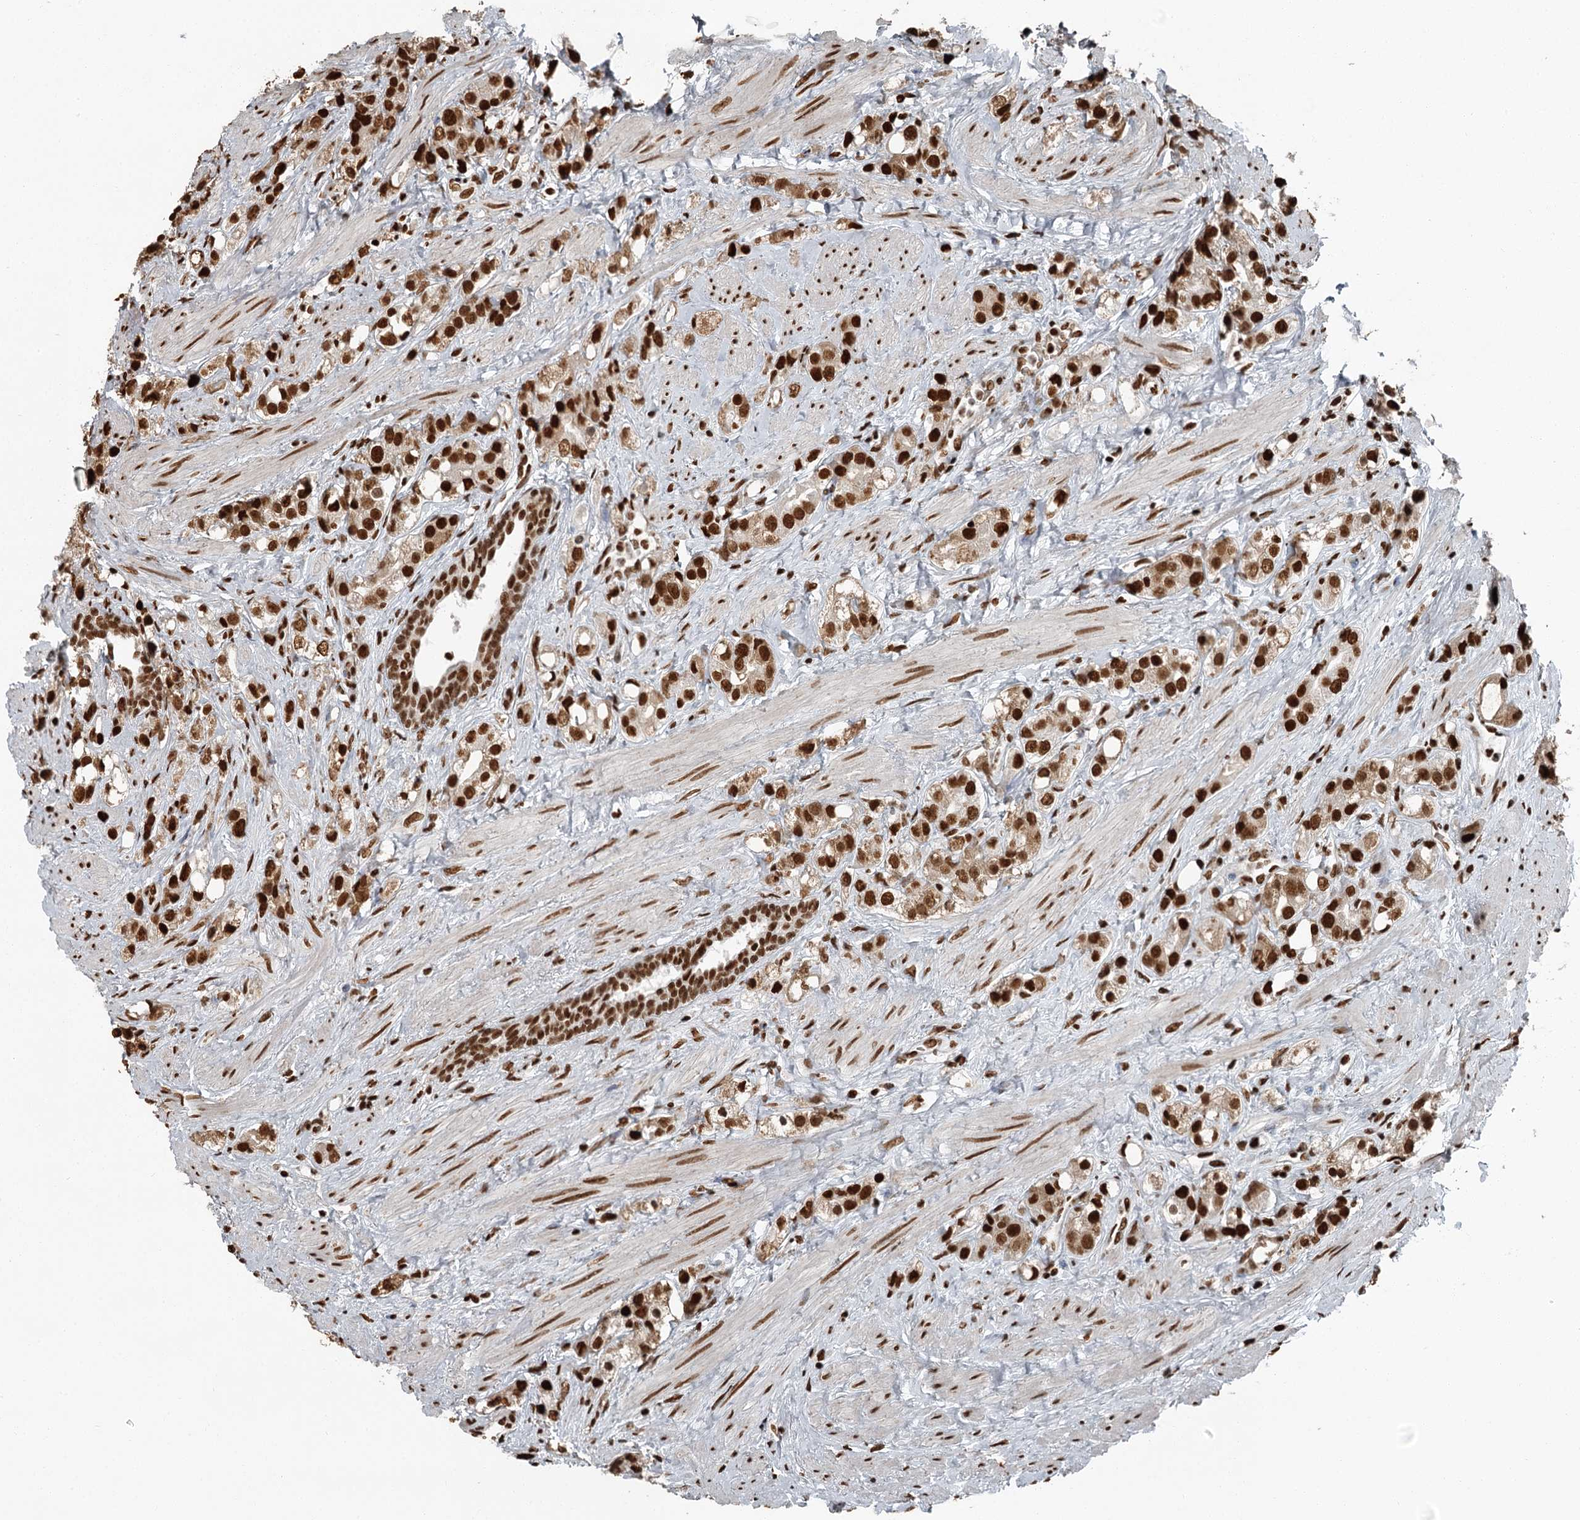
{"staining": {"intensity": "strong", "quantity": ">75%", "location": "nuclear"}, "tissue": "prostate cancer", "cell_type": "Tumor cells", "image_type": "cancer", "snomed": [{"axis": "morphology", "description": "Adenocarcinoma, NOS"}, {"axis": "topography", "description": "Prostate"}], "caption": "This histopathology image displays IHC staining of prostate cancer, with high strong nuclear expression in about >75% of tumor cells.", "gene": "RBBP7", "patient": {"sex": "male", "age": 79}}